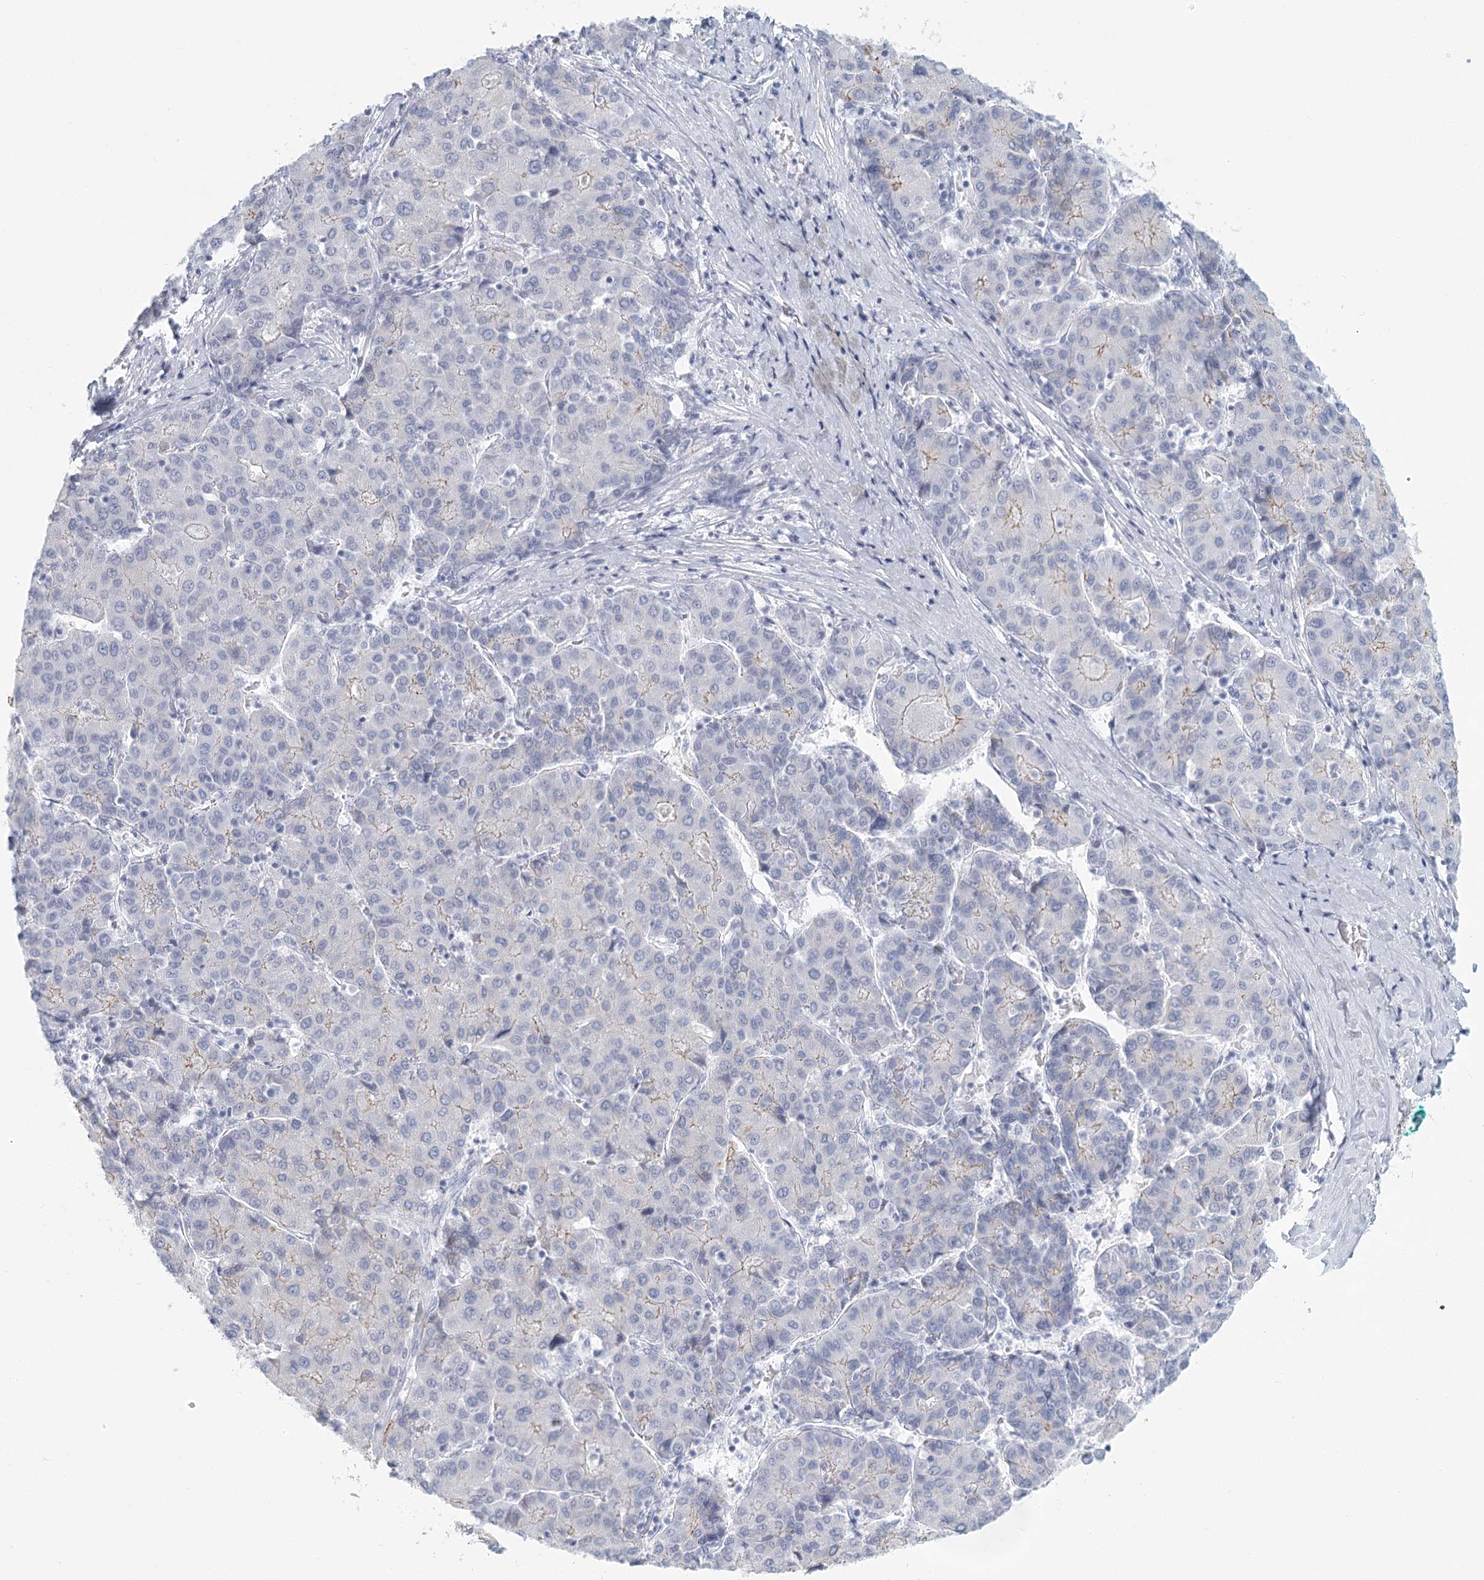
{"staining": {"intensity": "negative", "quantity": "none", "location": "none"}, "tissue": "liver cancer", "cell_type": "Tumor cells", "image_type": "cancer", "snomed": [{"axis": "morphology", "description": "Carcinoma, Hepatocellular, NOS"}, {"axis": "topography", "description": "Liver"}], "caption": "Immunohistochemical staining of liver cancer reveals no significant staining in tumor cells.", "gene": "WNT8B", "patient": {"sex": "male", "age": 65}}